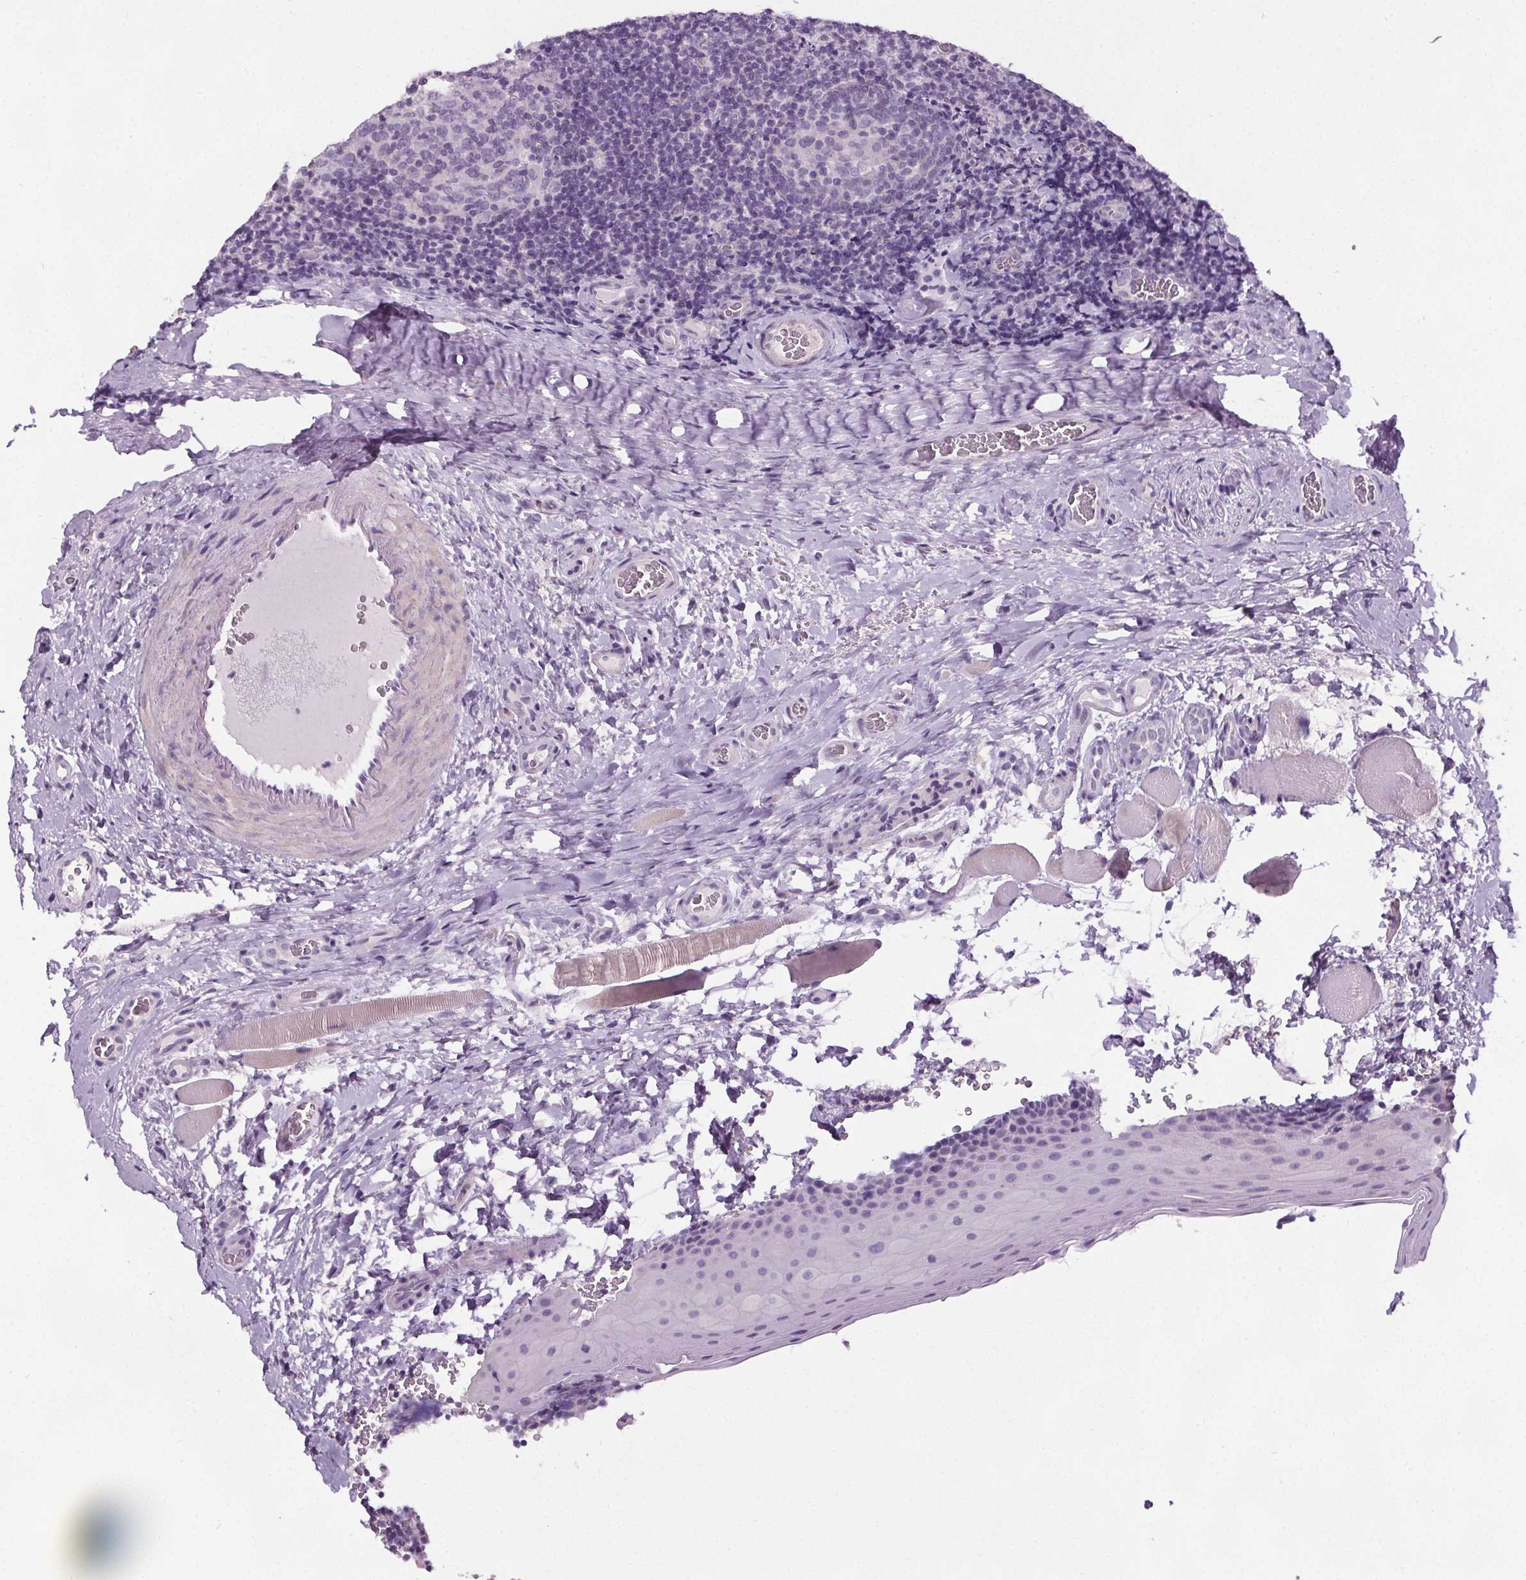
{"staining": {"intensity": "negative", "quantity": "none", "location": "none"}, "tissue": "tonsil", "cell_type": "Germinal center cells", "image_type": "normal", "snomed": [{"axis": "morphology", "description": "Normal tissue, NOS"}, {"axis": "morphology", "description": "Inflammation, NOS"}, {"axis": "topography", "description": "Tonsil"}], "caption": "Germinal center cells show no significant staining in normal tonsil. (IHC, brightfield microscopy, high magnification).", "gene": "GPIHBP1", "patient": {"sex": "female", "age": 31}}